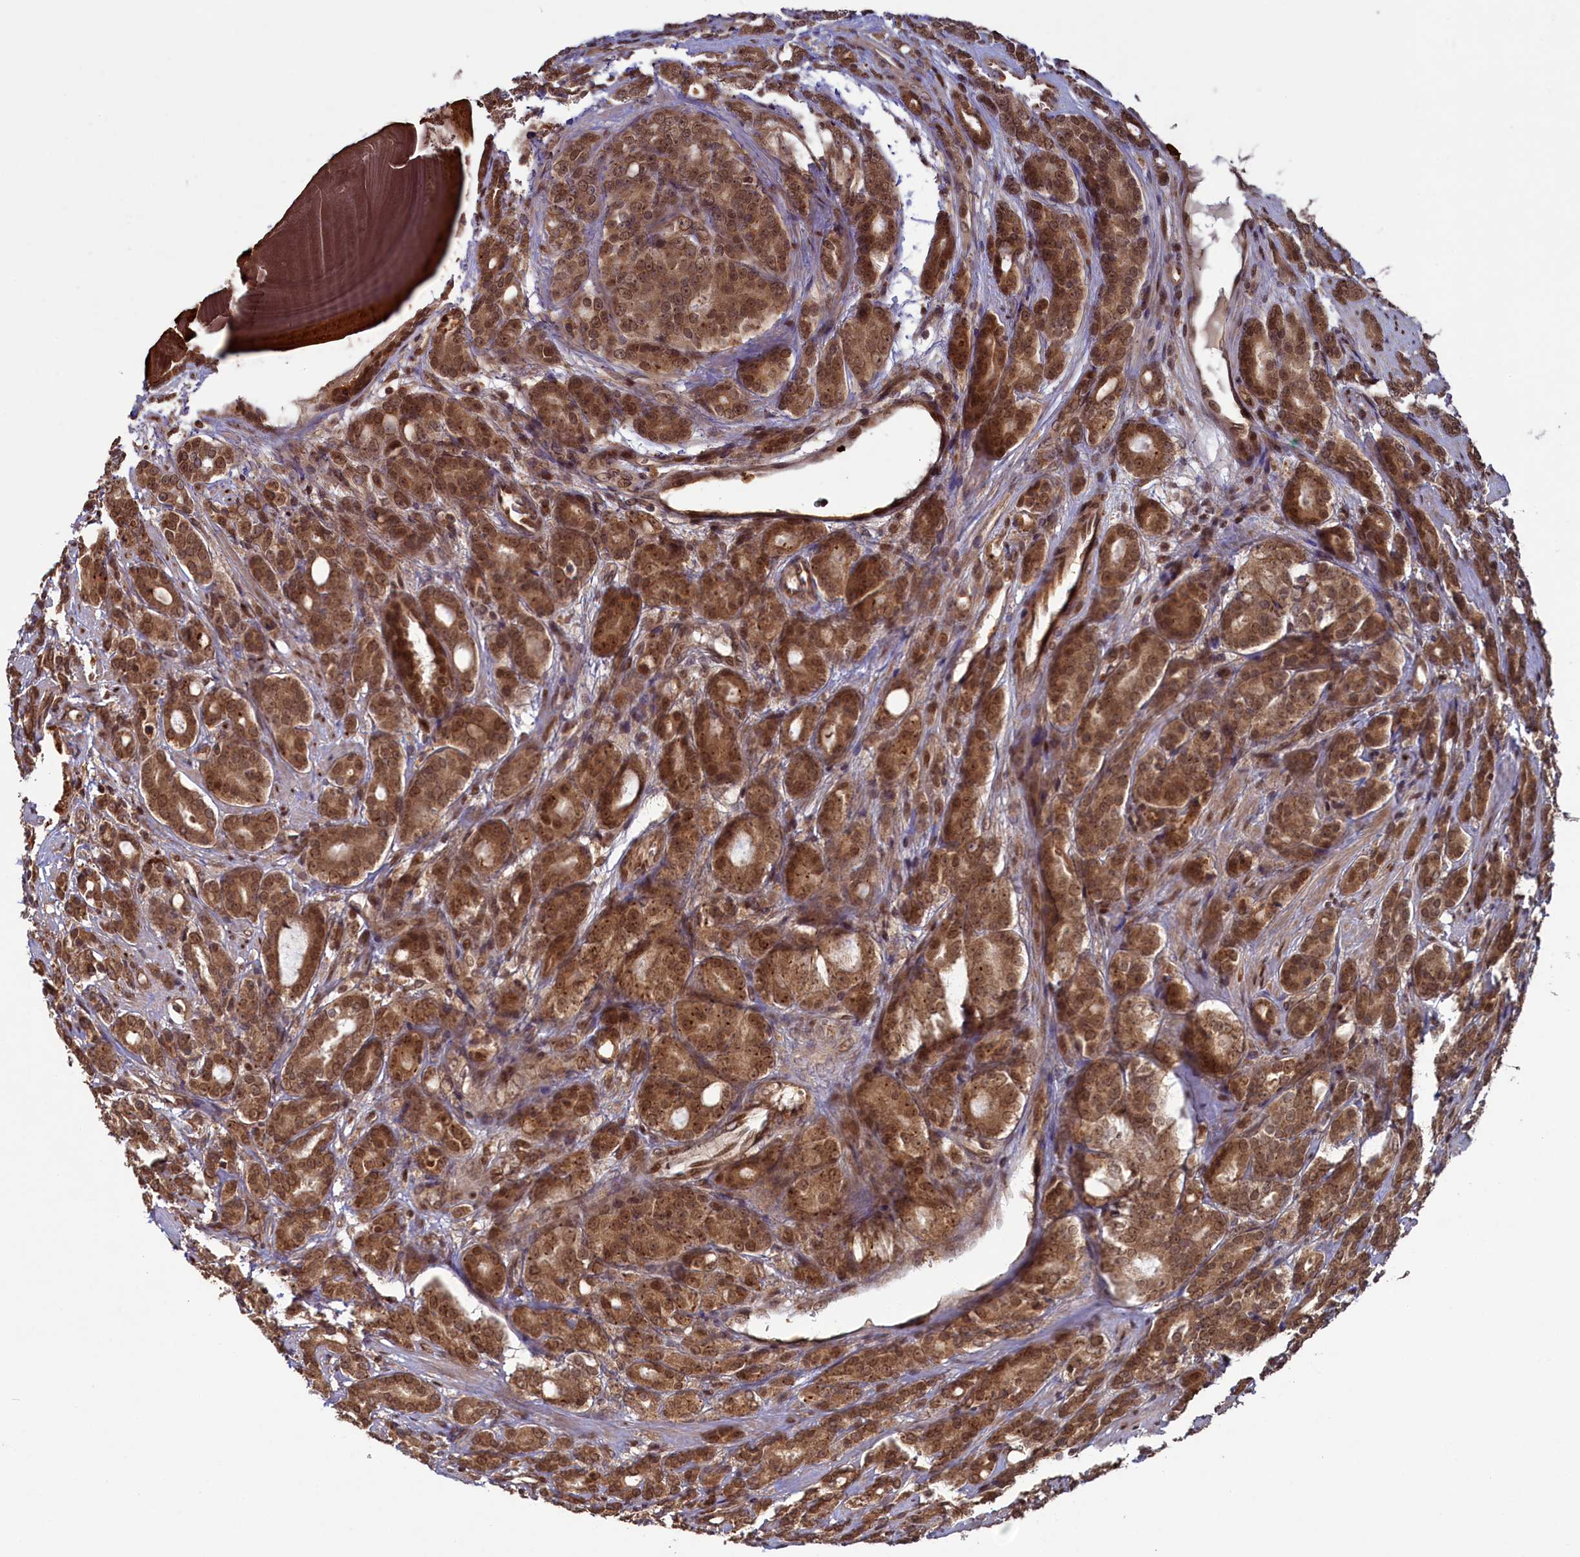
{"staining": {"intensity": "moderate", "quantity": ">75%", "location": "cytoplasmic/membranous,nuclear"}, "tissue": "prostate cancer", "cell_type": "Tumor cells", "image_type": "cancer", "snomed": [{"axis": "morphology", "description": "Adenocarcinoma, High grade"}, {"axis": "topography", "description": "Prostate"}], "caption": "Tumor cells display medium levels of moderate cytoplasmic/membranous and nuclear positivity in approximately >75% of cells in human prostate cancer. The protein is shown in brown color, while the nuclei are stained blue.", "gene": "NAE1", "patient": {"sex": "male", "age": 62}}